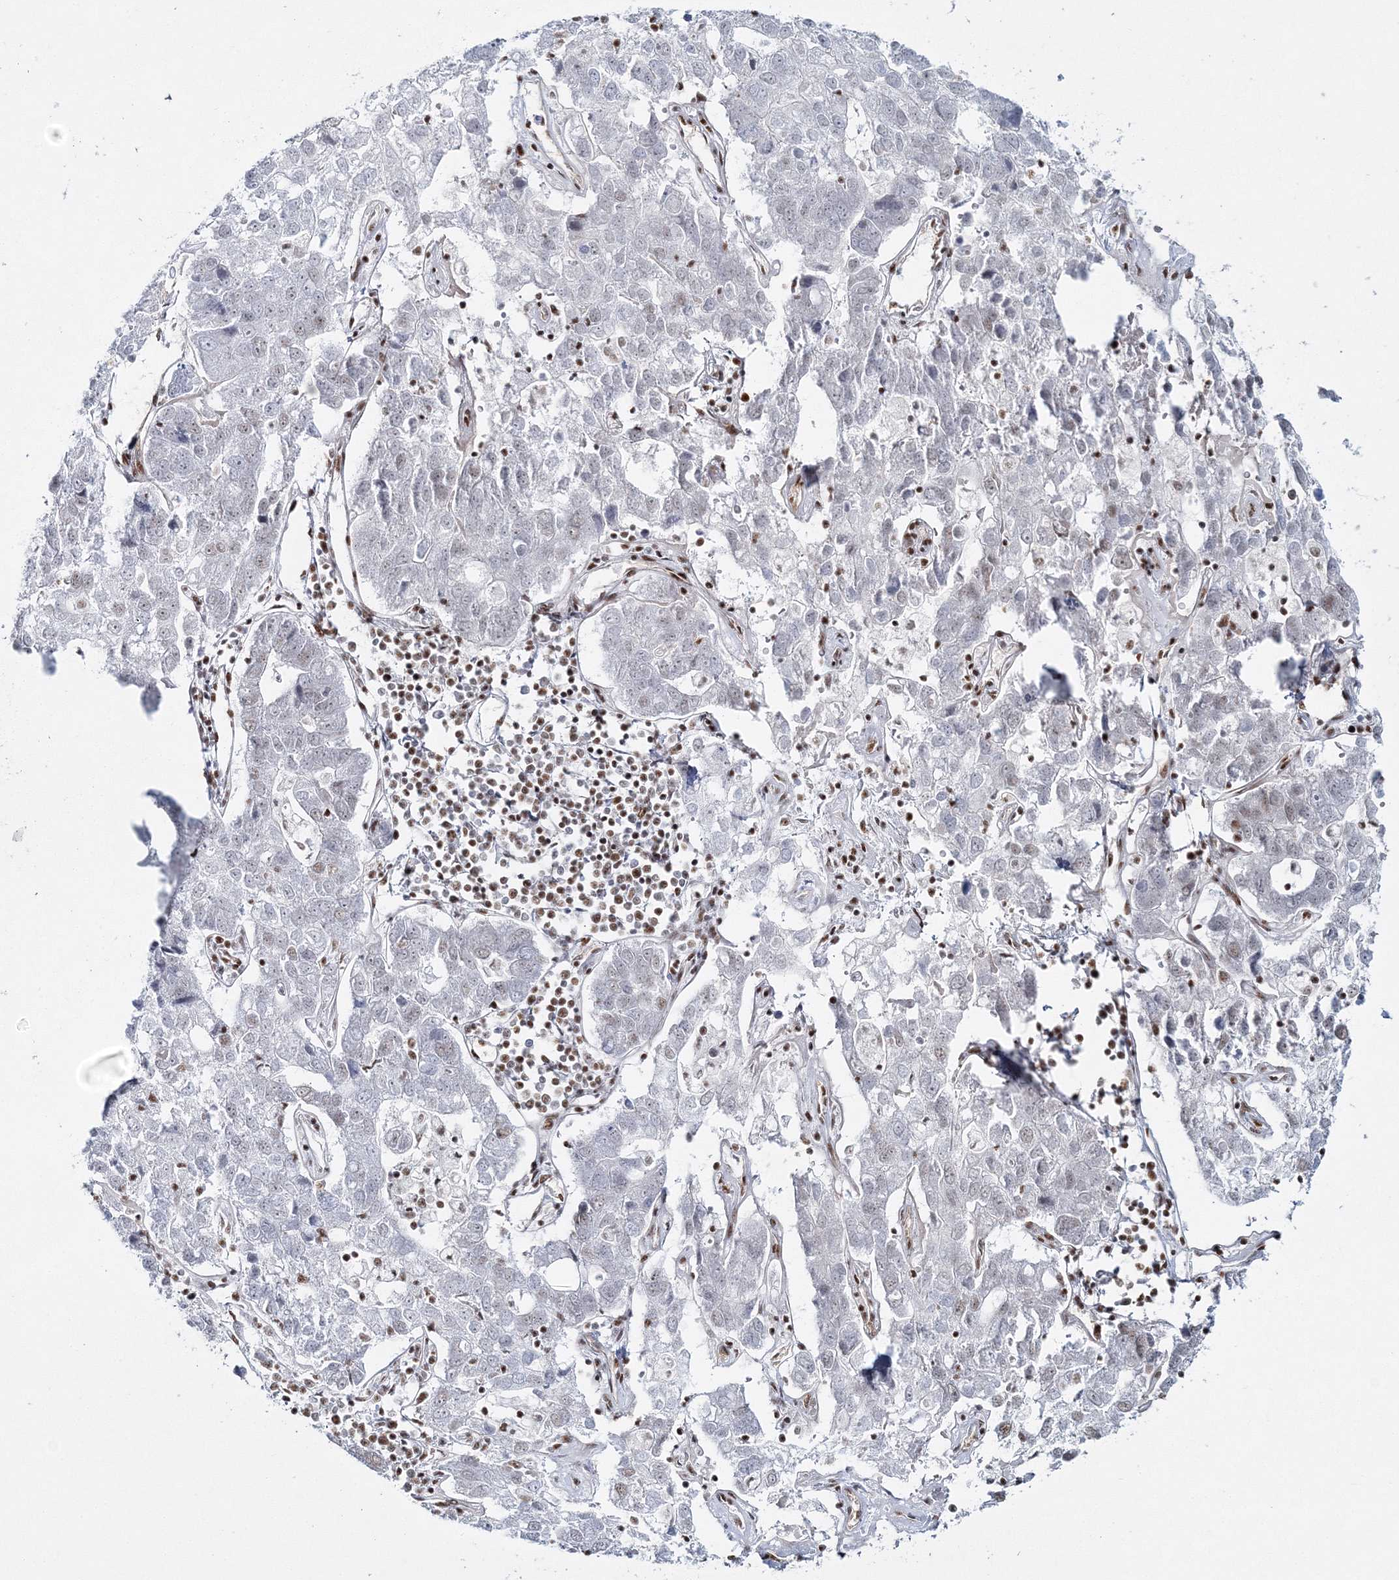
{"staining": {"intensity": "negative", "quantity": "none", "location": "none"}, "tissue": "pancreatic cancer", "cell_type": "Tumor cells", "image_type": "cancer", "snomed": [{"axis": "morphology", "description": "Adenocarcinoma, NOS"}, {"axis": "topography", "description": "Pancreas"}], "caption": "Histopathology image shows no protein expression in tumor cells of pancreatic cancer (adenocarcinoma) tissue. The staining was performed using DAB to visualize the protein expression in brown, while the nuclei were stained in blue with hematoxylin (Magnification: 20x).", "gene": "QRICH1", "patient": {"sex": "female", "age": 61}}